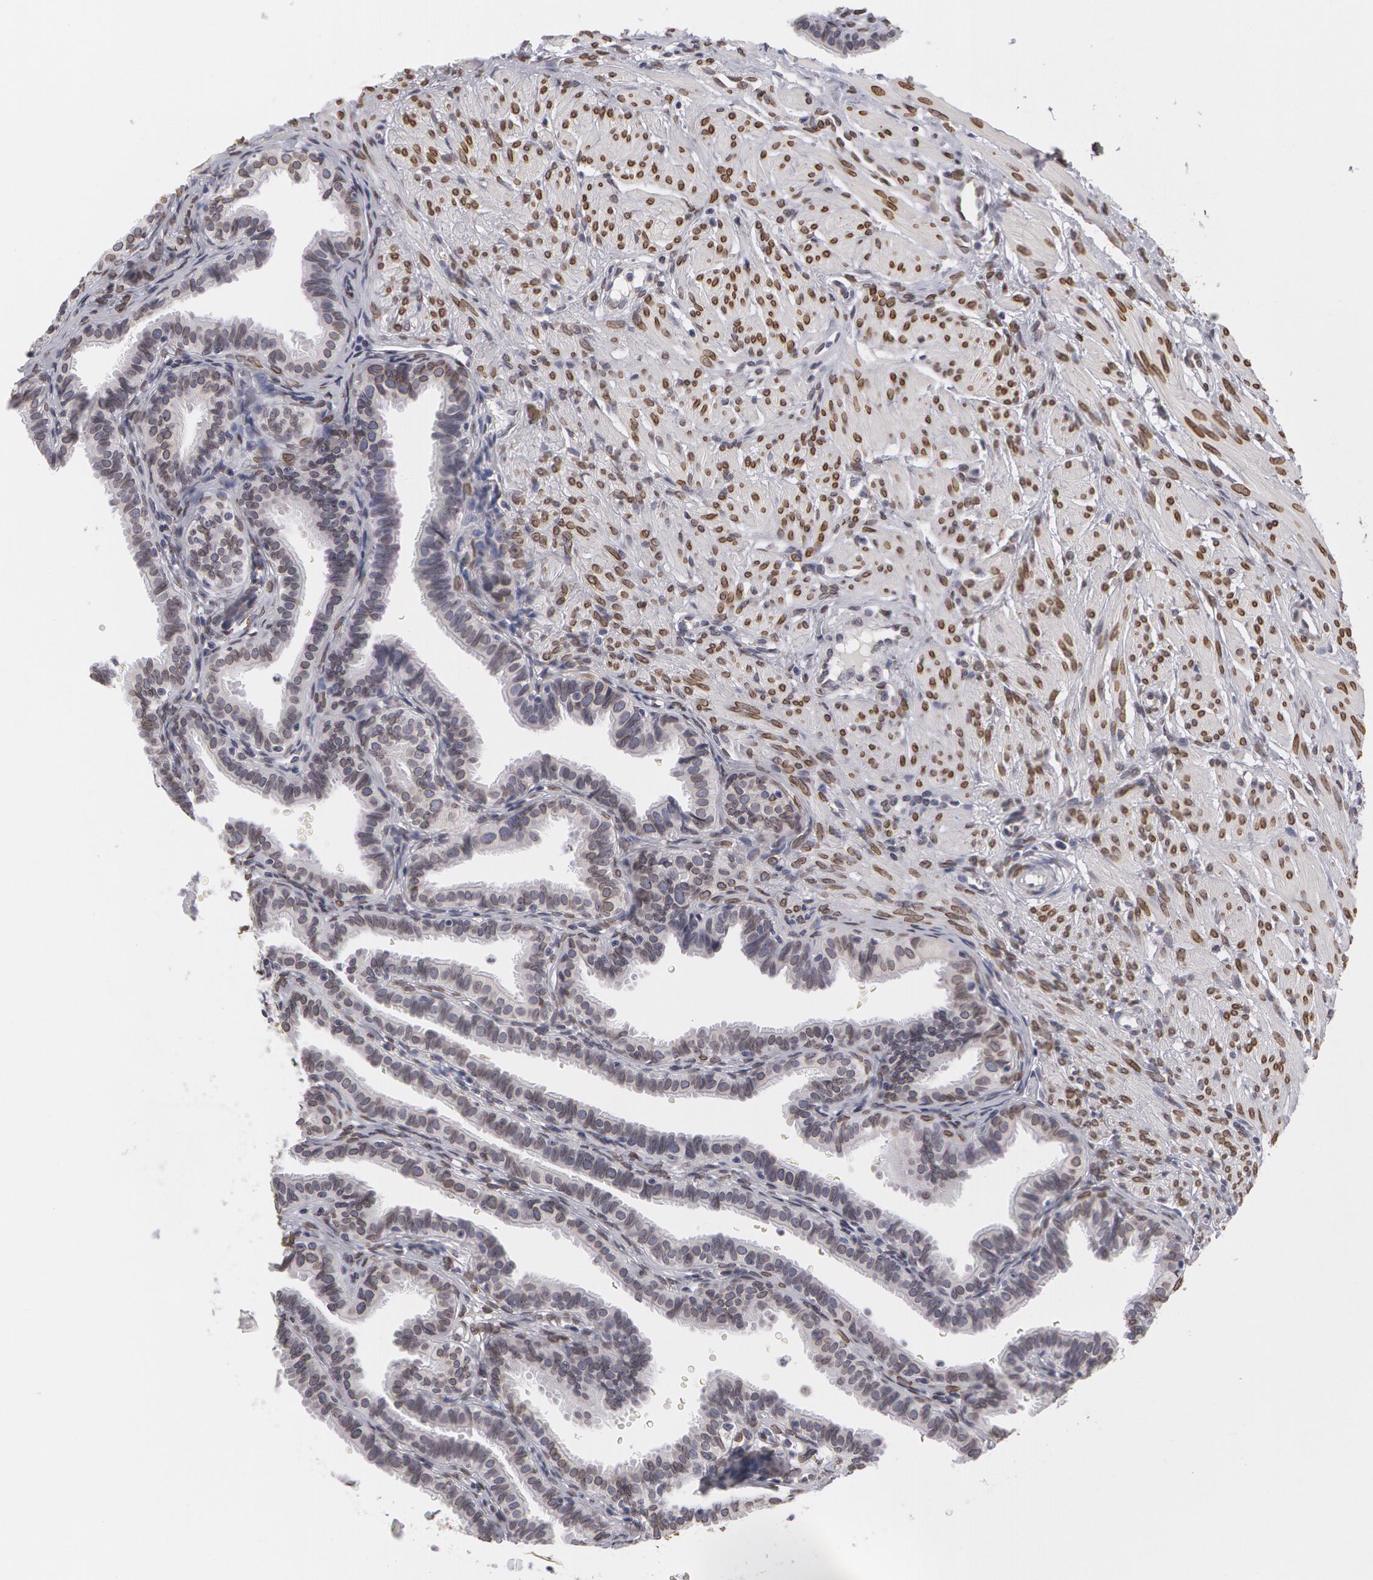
{"staining": {"intensity": "moderate", "quantity": "25%-75%", "location": "cytoplasmic/membranous,nuclear"}, "tissue": "fallopian tube", "cell_type": "Glandular cells", "image_type": "normal", "snomed": [{"axis": "morphology", "description": "Normal tissue, NOS"}, {"axis": "topography", "description": "Fallopian tube"}], "caption": "DAB immunohistochemical staining of benign human fallopian tube displays moderate cytoplasmic/membranous,nuclear protein positivity in about 25%-75% of glandular cells. Nuclei are stained in blue.", "gene": "EMD", "patient": {"sex": "female", "age": 32}}